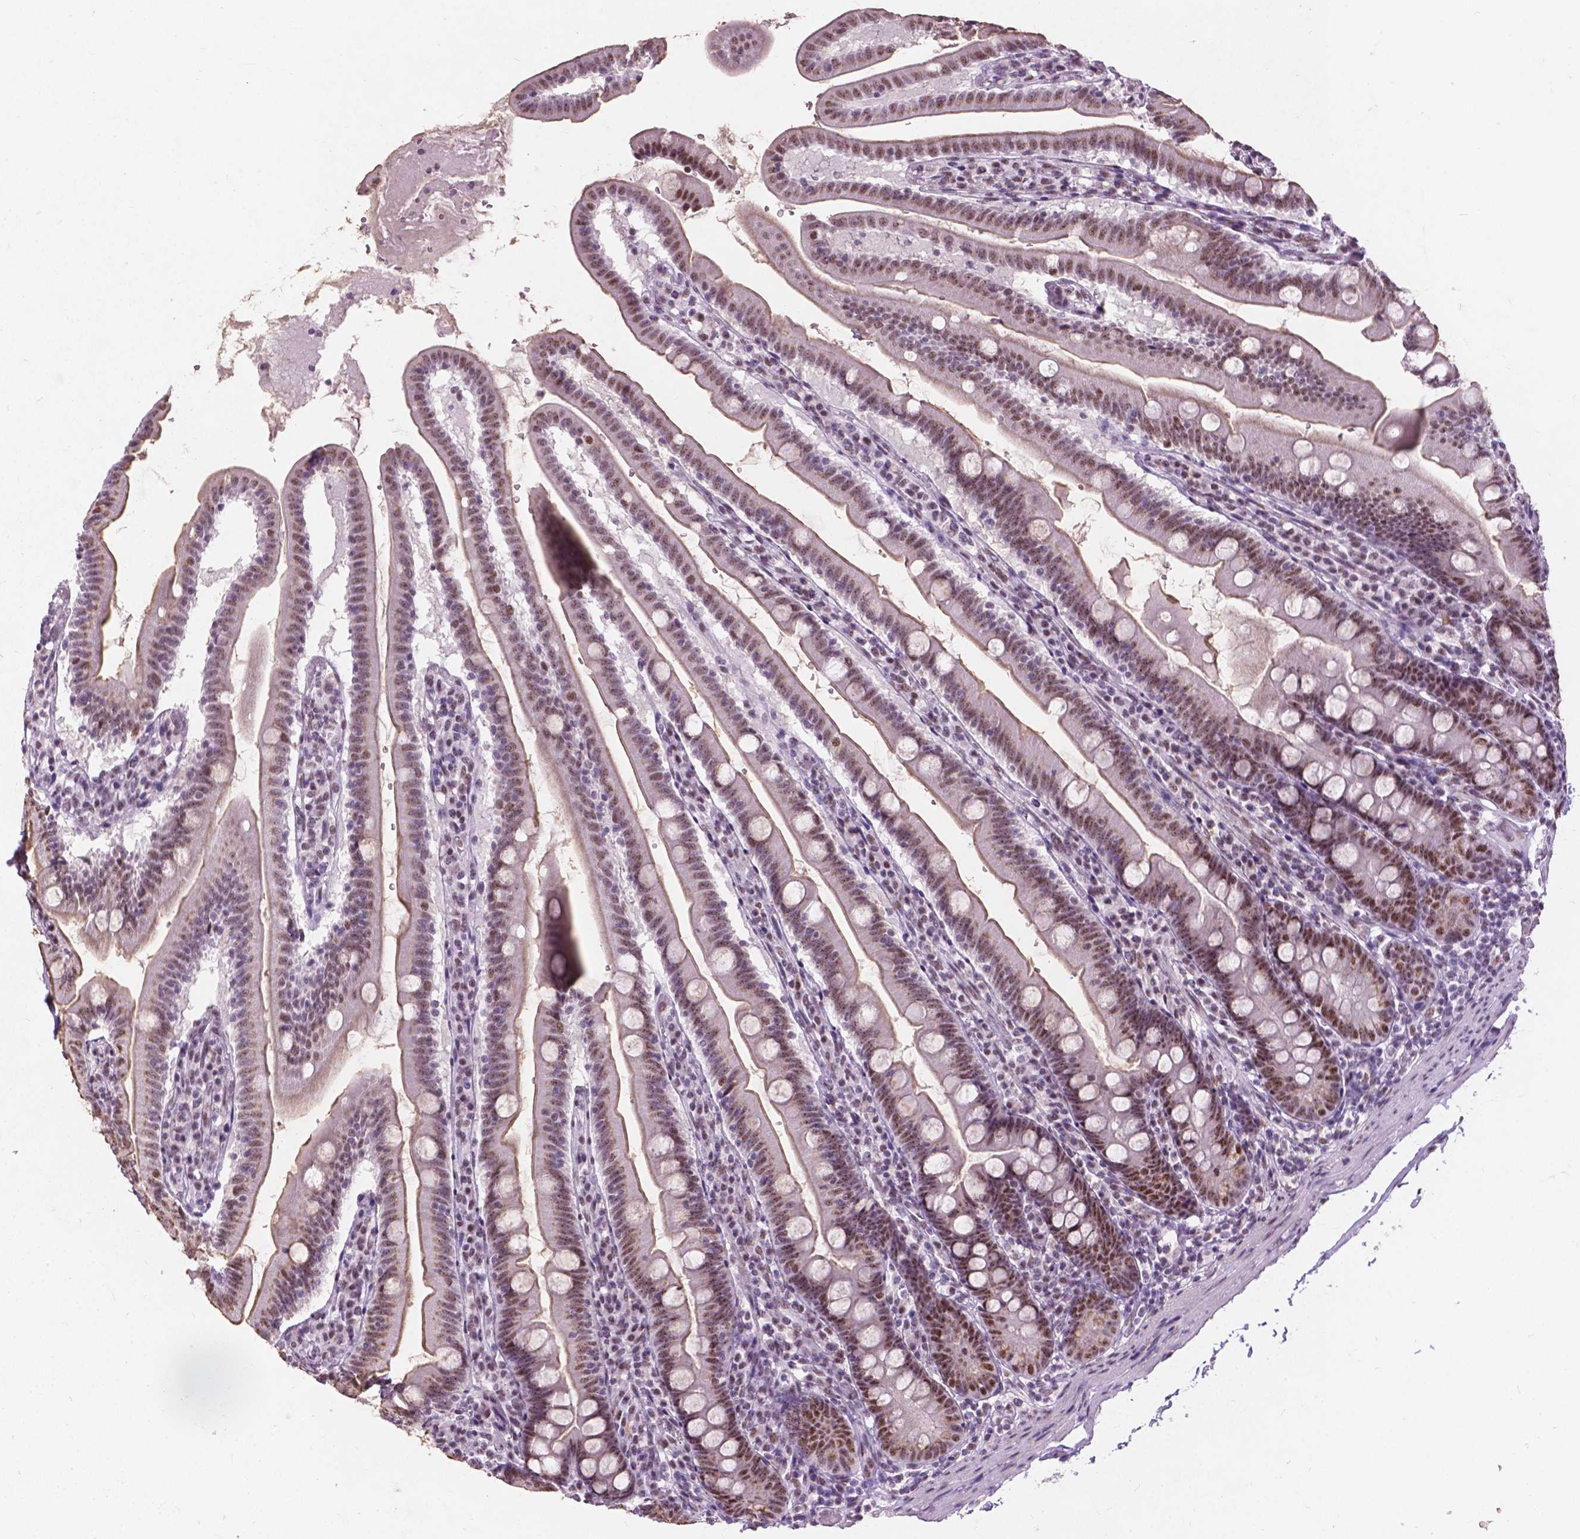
{"staining": {"intensity": "moderate", "quantity": ">75%", "location": "cytoplasmic/membranous,nuclear"}, "tissue": "duodenum", "cell_type": "Glandular cells", "image_type": "normal", "snomed": [{"axis": "morphology", "description": "Normal tissue, NOS"}, {"axis": "topography", "description": "Duodenum"}], "caption": "Unremarkable duodenum shows moderate cytoplasmic/membranous,nuclear staining in about >75% of glandular cells.", "gene": "COIL", "patient": {"sex": "female", "age": 67}}